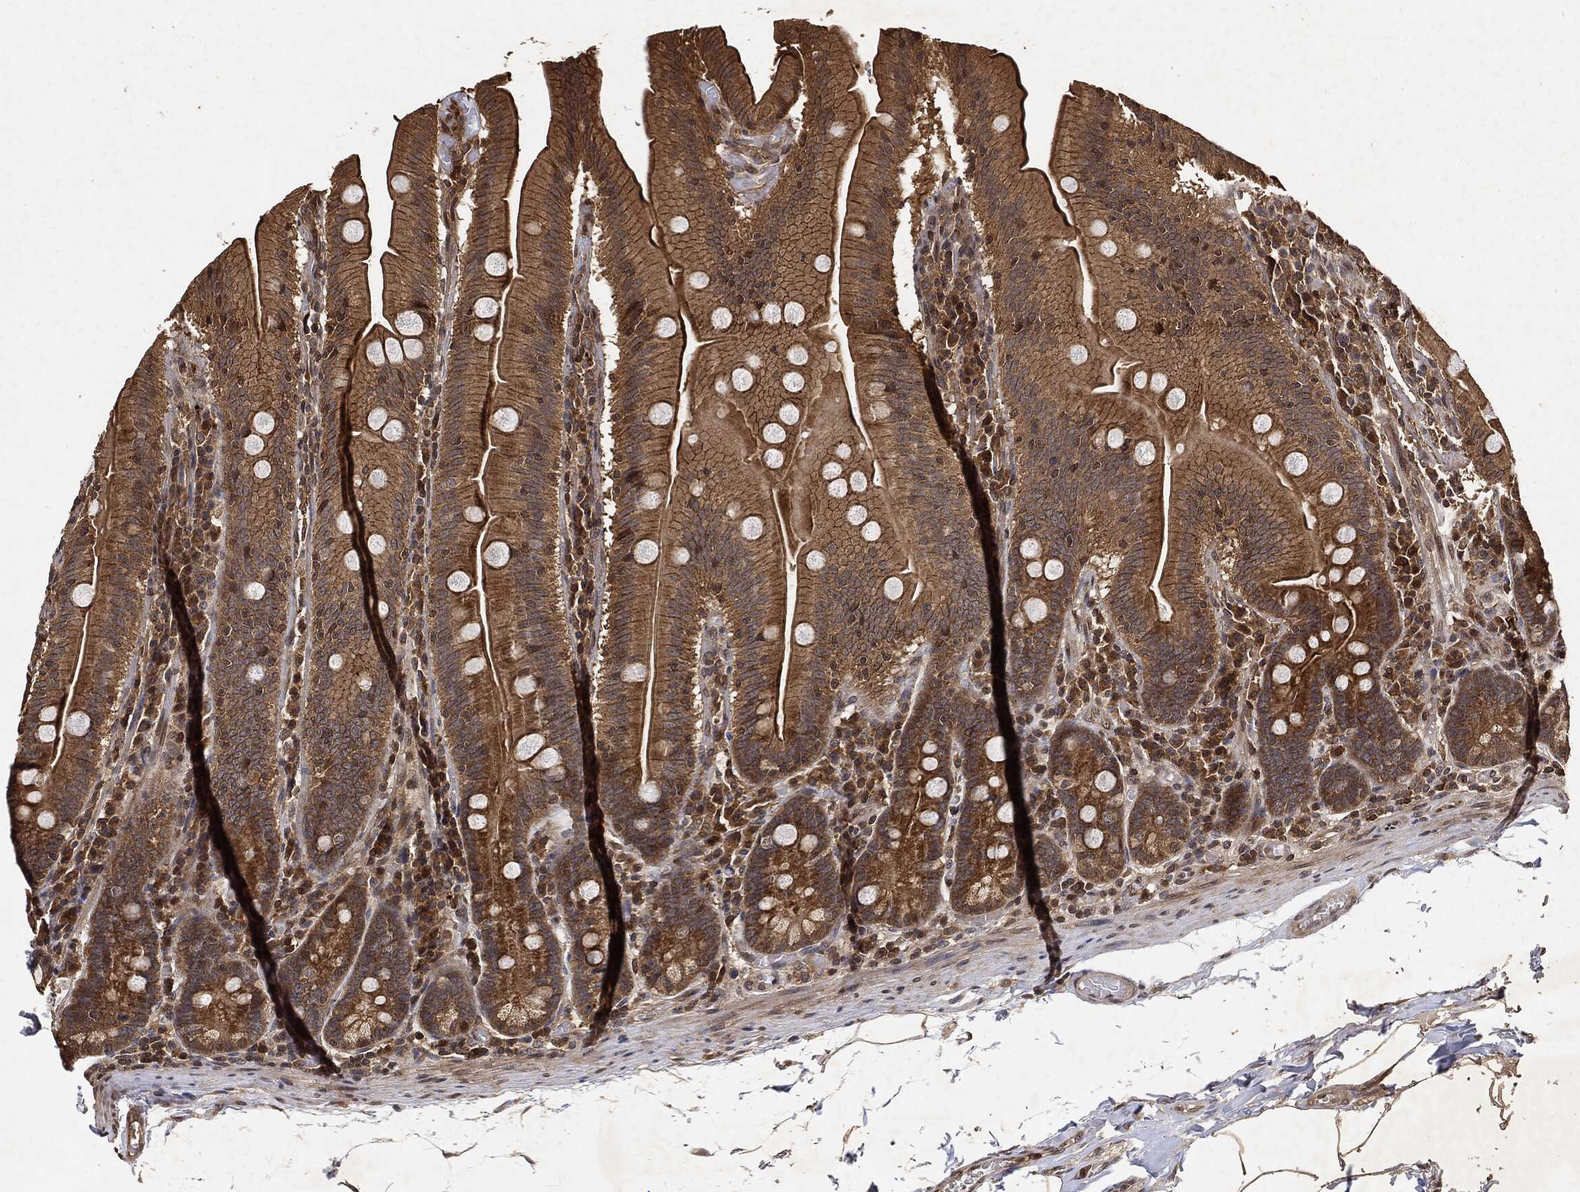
{"staining": {"intensity": "strong", "quantity": ">75%", "location": "cytoplasmic/membranous"}, "tissue": "small intestine", "cell_type": "Glandular cells", "image_type": "normal", "snomed": [{"axis": "morphology", "description": "Normal tissue, NOS"}, {"axis": "topography", "description": "Small intestine"}], "caption": "Strong cytoplasmic/membranous positivity for a protein is seen in about >75% of glandular cells of normal small intestine using IHC.", "gene": "ZNF226", "patient": {"sex": "male", "age": 37}}